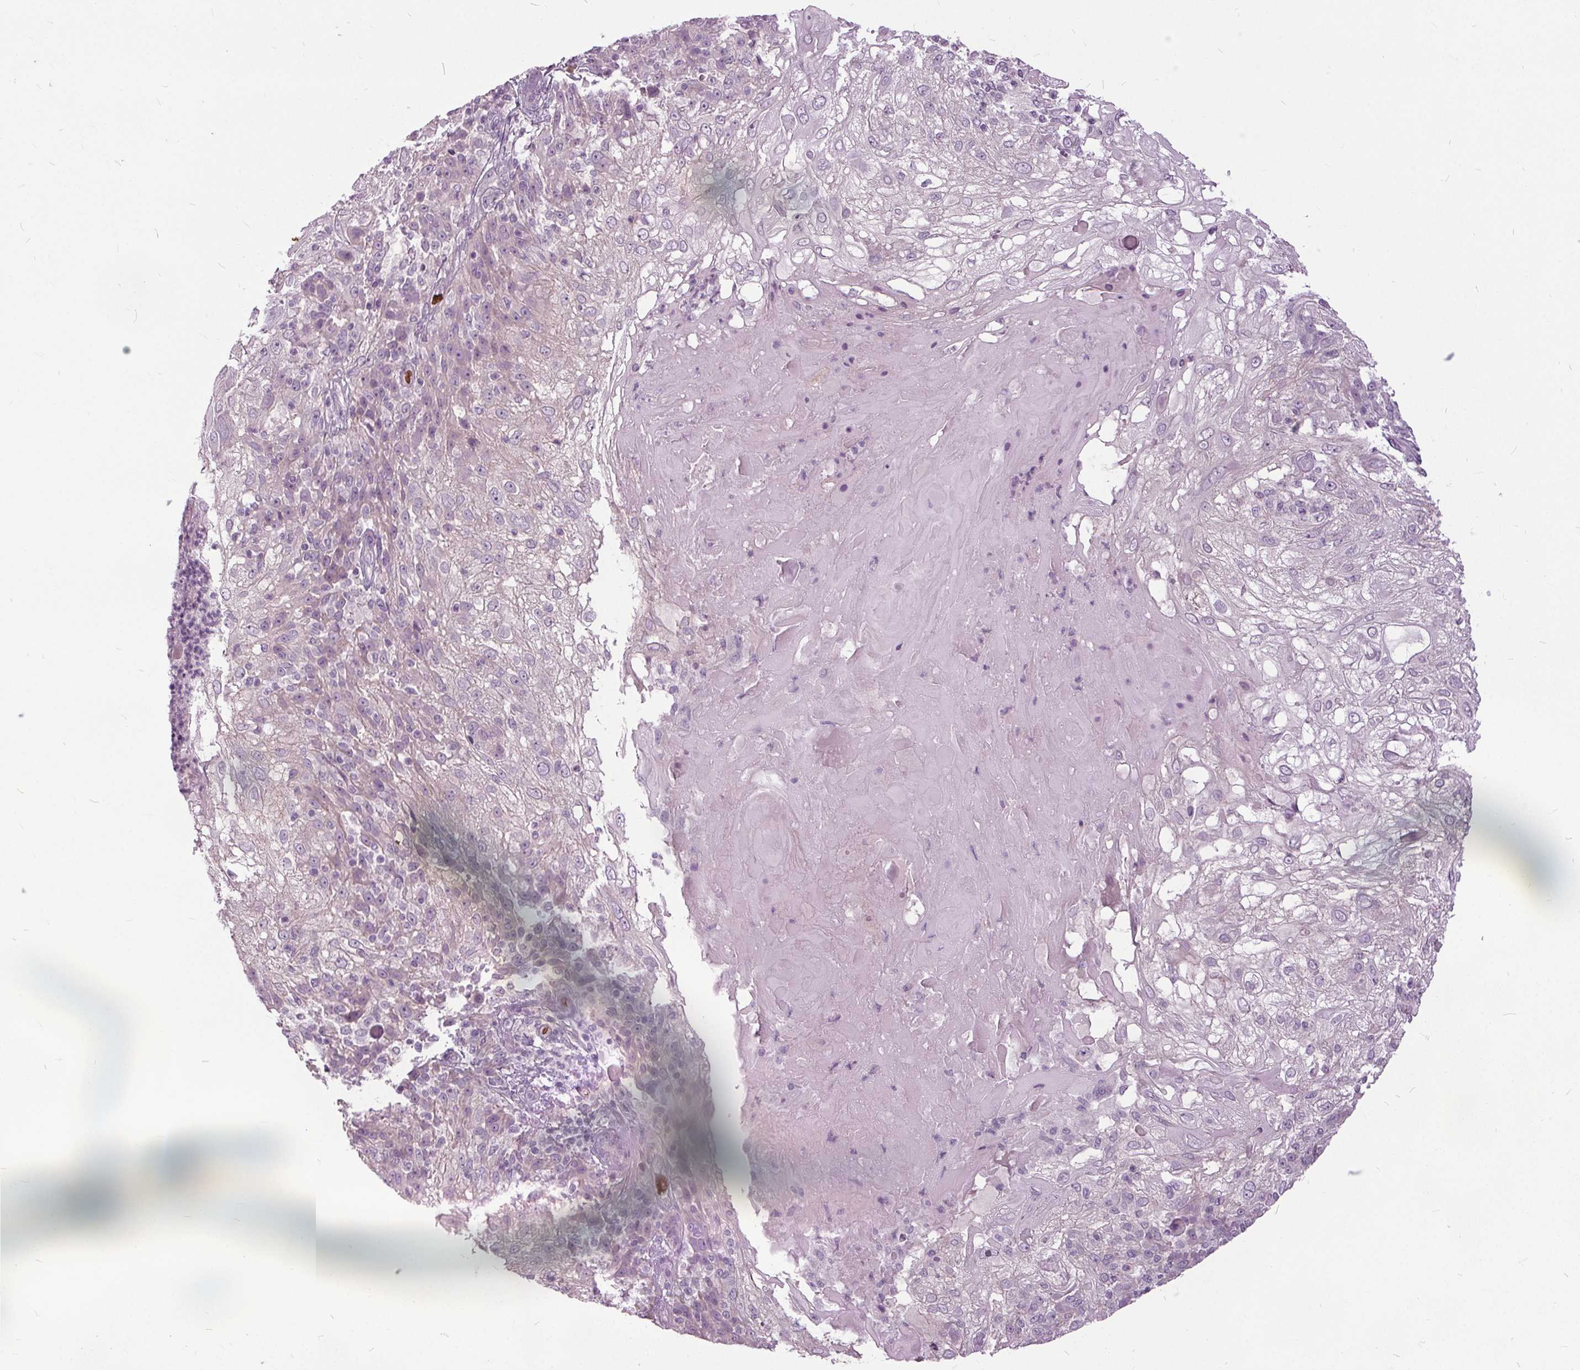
{"staining": {"intensity": "negative", "quantity": "none", "location": "none"}, "tissue": "skin cancer", "cell_type": "Tumor cells", "image_type": "cancer", "snomed": [{"axis": "morphology", "description": "Normal tissue, NOS"}, {"axis": "morphology", "description": "Squamous cell carcinoma, NOS"}, {"axis": "topography", "description": "Skin"}], "caption": "The IHC histopathology image has no significant expression in tumor cells of skin squamous cell carcinoma tissue.", "gene": "SLC4A1", "patient": {"sex": "female", "age": 83}}